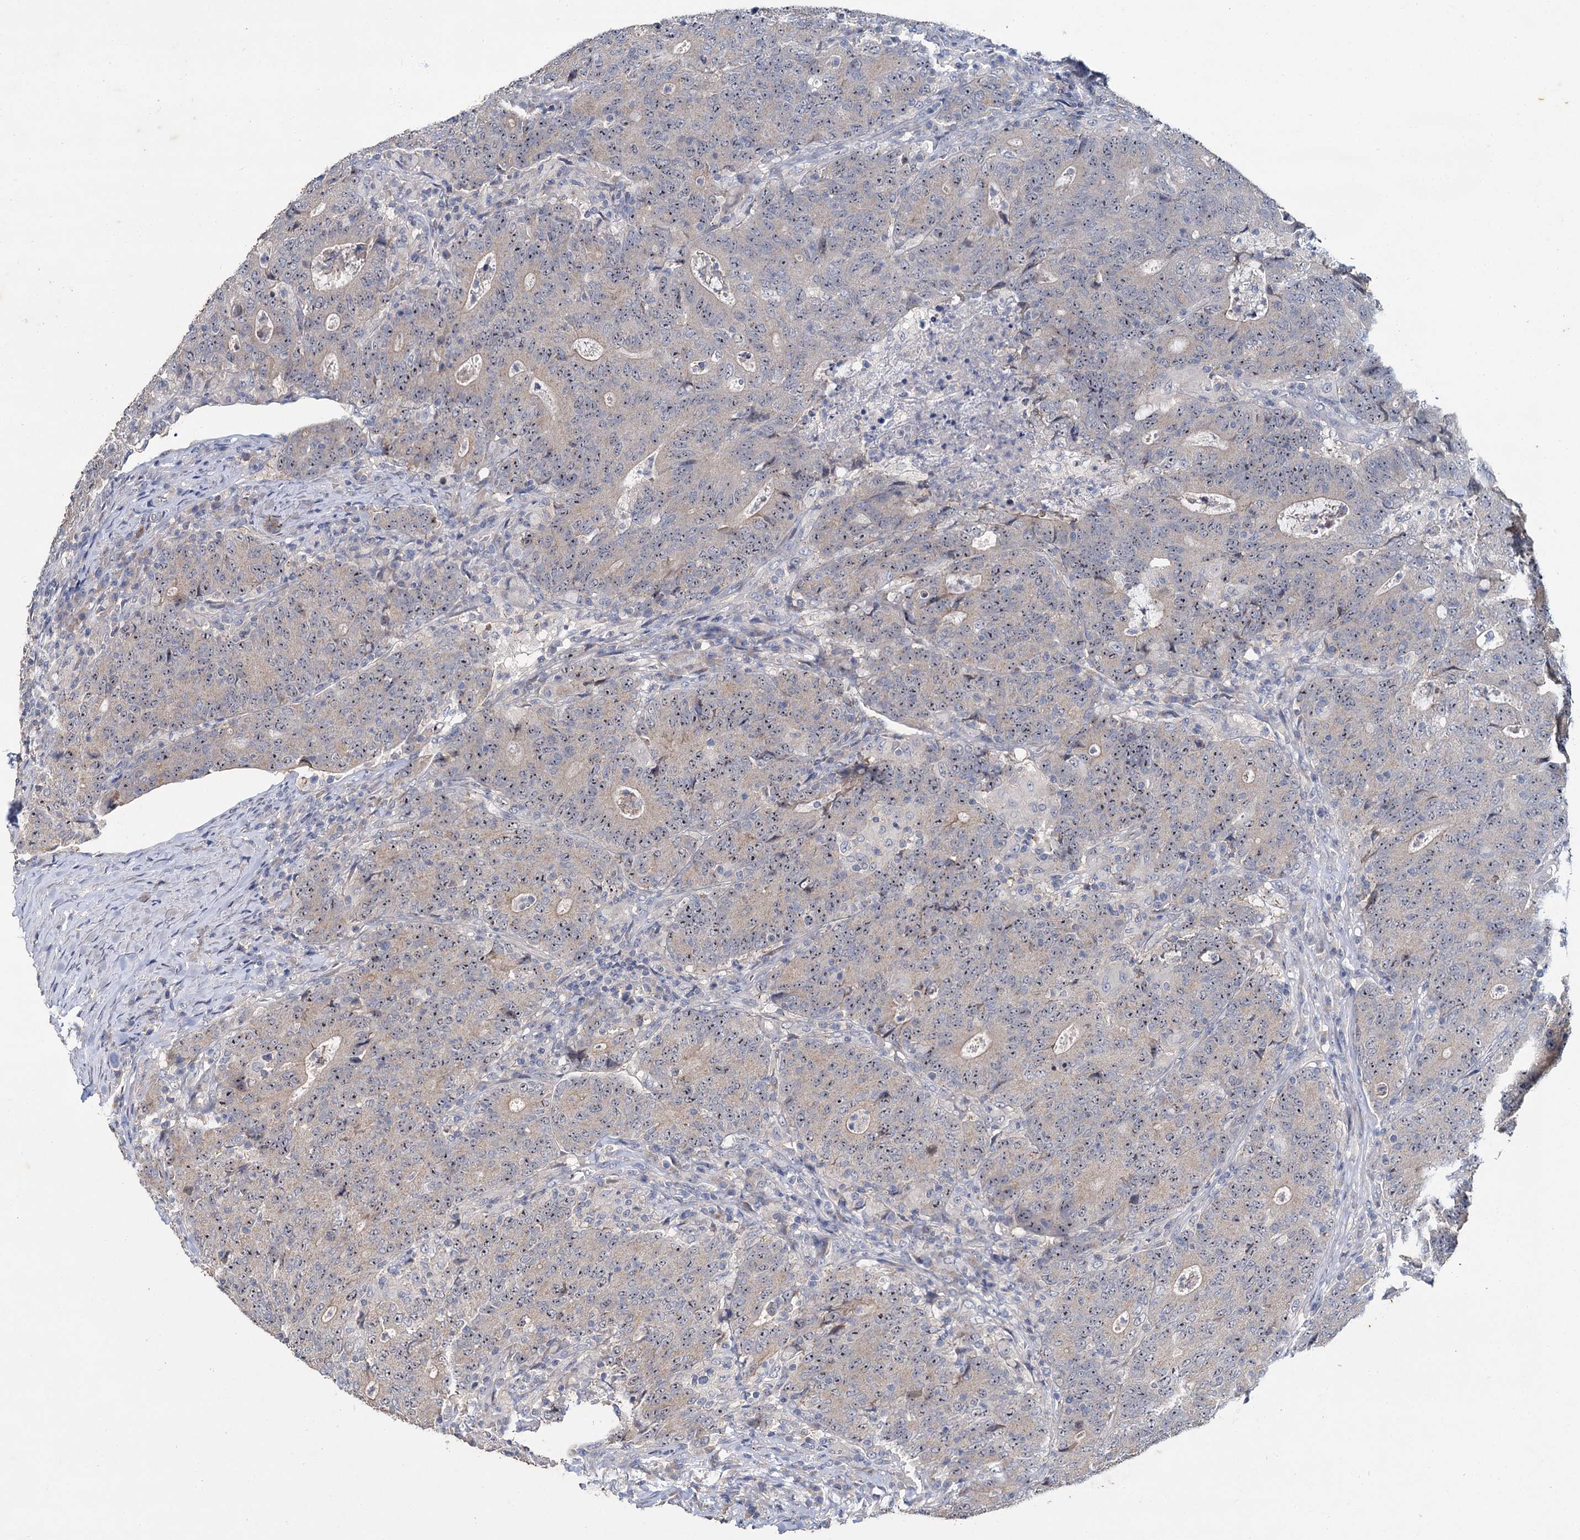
{"staining": {"intensity": "weak", "quantity": "25%-75%", "location": "nuclear"}, "tissue": "colorectal cancer", "cell_type": "Tumor cells", "image_type": "cancer", "snomed": [{"axis": "morphology", "description": "Adenocarcinoma, NOS"}, {"axis": "topography", "description": "Colon"}], "caption": "Human adenocarcinoma (colorectal) stained with a brown dye shows weak nuclear positive expression in approximately 25%-75% of tumor cells.", "gene": "ATP9A", "patient": {"sex": "female", "age": 75}}